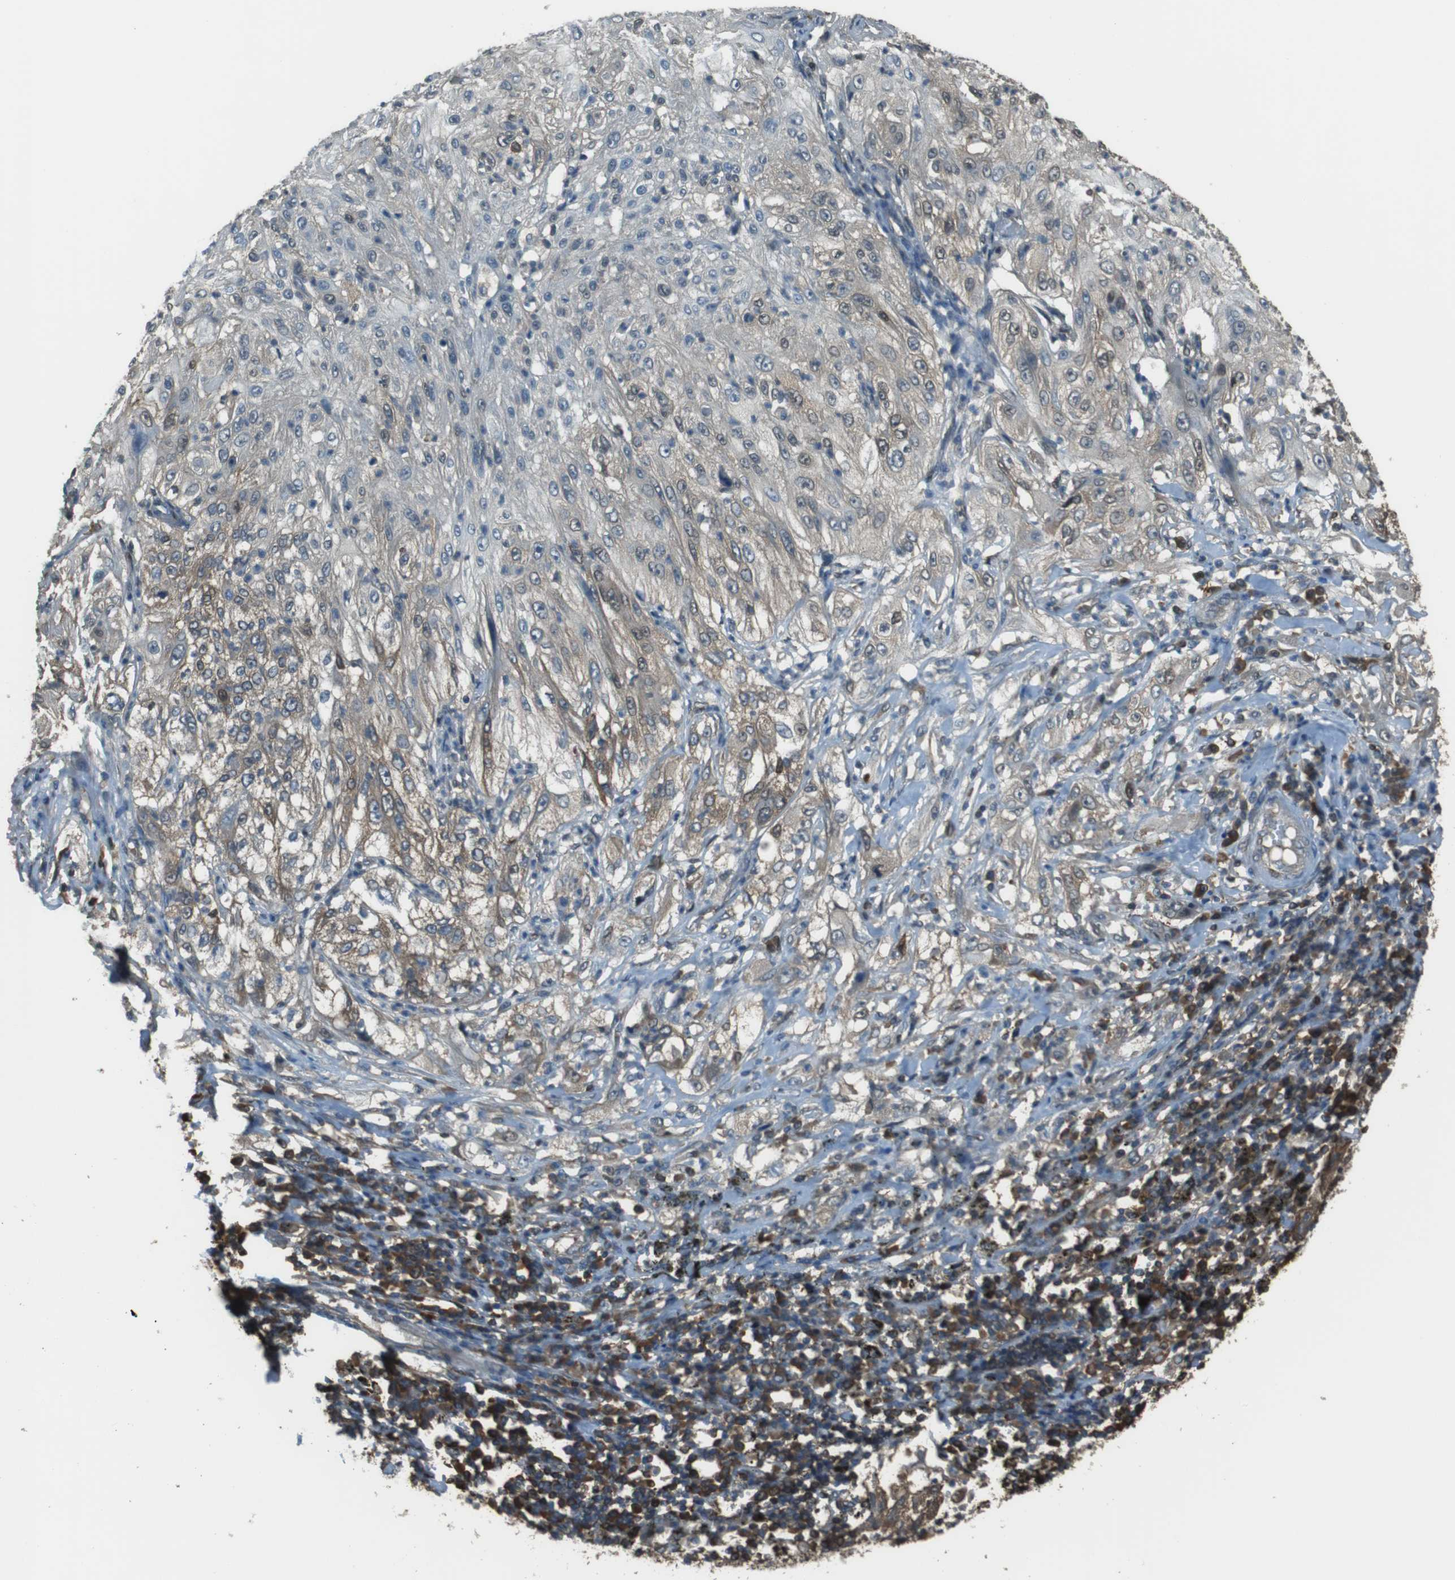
{"staining": {"intensity": "weak", "quantity": "25%-75%", "location": "cytoplasmic/membranous"}, "tissue": "lung cancer", "cell_type": "Tumor cells", "image_type": "cancer", "snomed": [{"axis": "morphology", "description": "Inflammation, NOS"}, {"axis": "morphology", "description": "Squamous cell carcinoma, NOS"}, {"axis": "topography", "description": "Lymph node"}, {"axis": "topography", "description": "Soft tissue"}, {"axis": "topography", "description": "Lung"}], "caption": "This image exhibits IHC staining of lung cancer, with low weak cytoplasmic/membranous staining in about 25%-75% of tumor cells.", "gene": "TWSG1", "patient": {"sex": "male", "age": 66}}